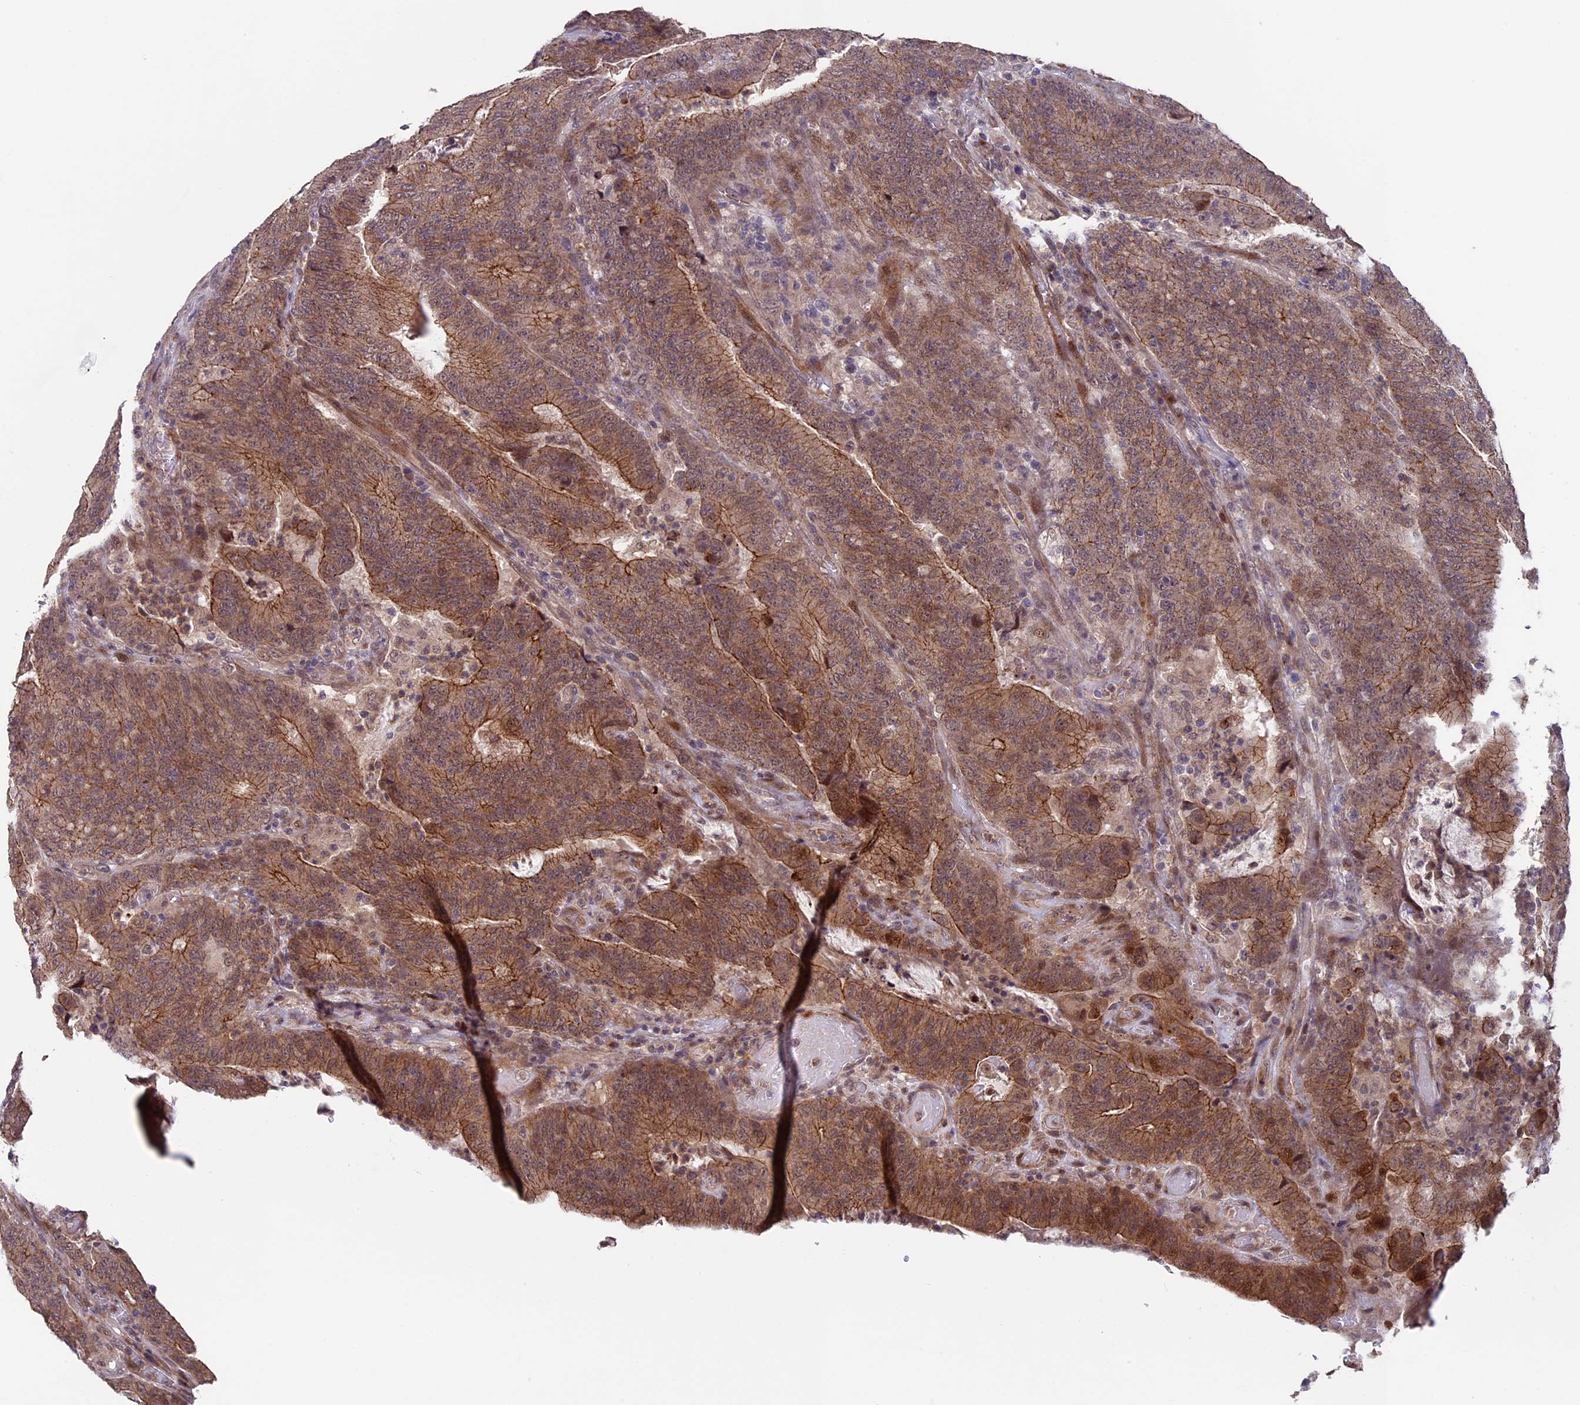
{"staining": {"intensity": "moderate", "quantity": "25%-75%", "location": "cytoplasmic/membranous"}, "tissue": "colorectal cancer", "cell_type": "Tumor cells", "image_type": "cancer", "snomed": [{"axis": "morphology", "description": "Normal tissue, NOS"}, {"axis": "morphology", "description": "Adenocarcinoma, NOS"}, {"axis": "topography", "description": "Colon"}], "caption": "The immunohistochemical stain shows moderate cytoplasmic/membranous staining in tumor cells of colorectal cancer (adenocarcinoma) tissue. (Stains: DAB in brown, nuclei in blue, Microscopy: brightfield microscopy at high magnification).", "gene": "SIPA1L3", "patient": {"sex": "female", "age": 75}}